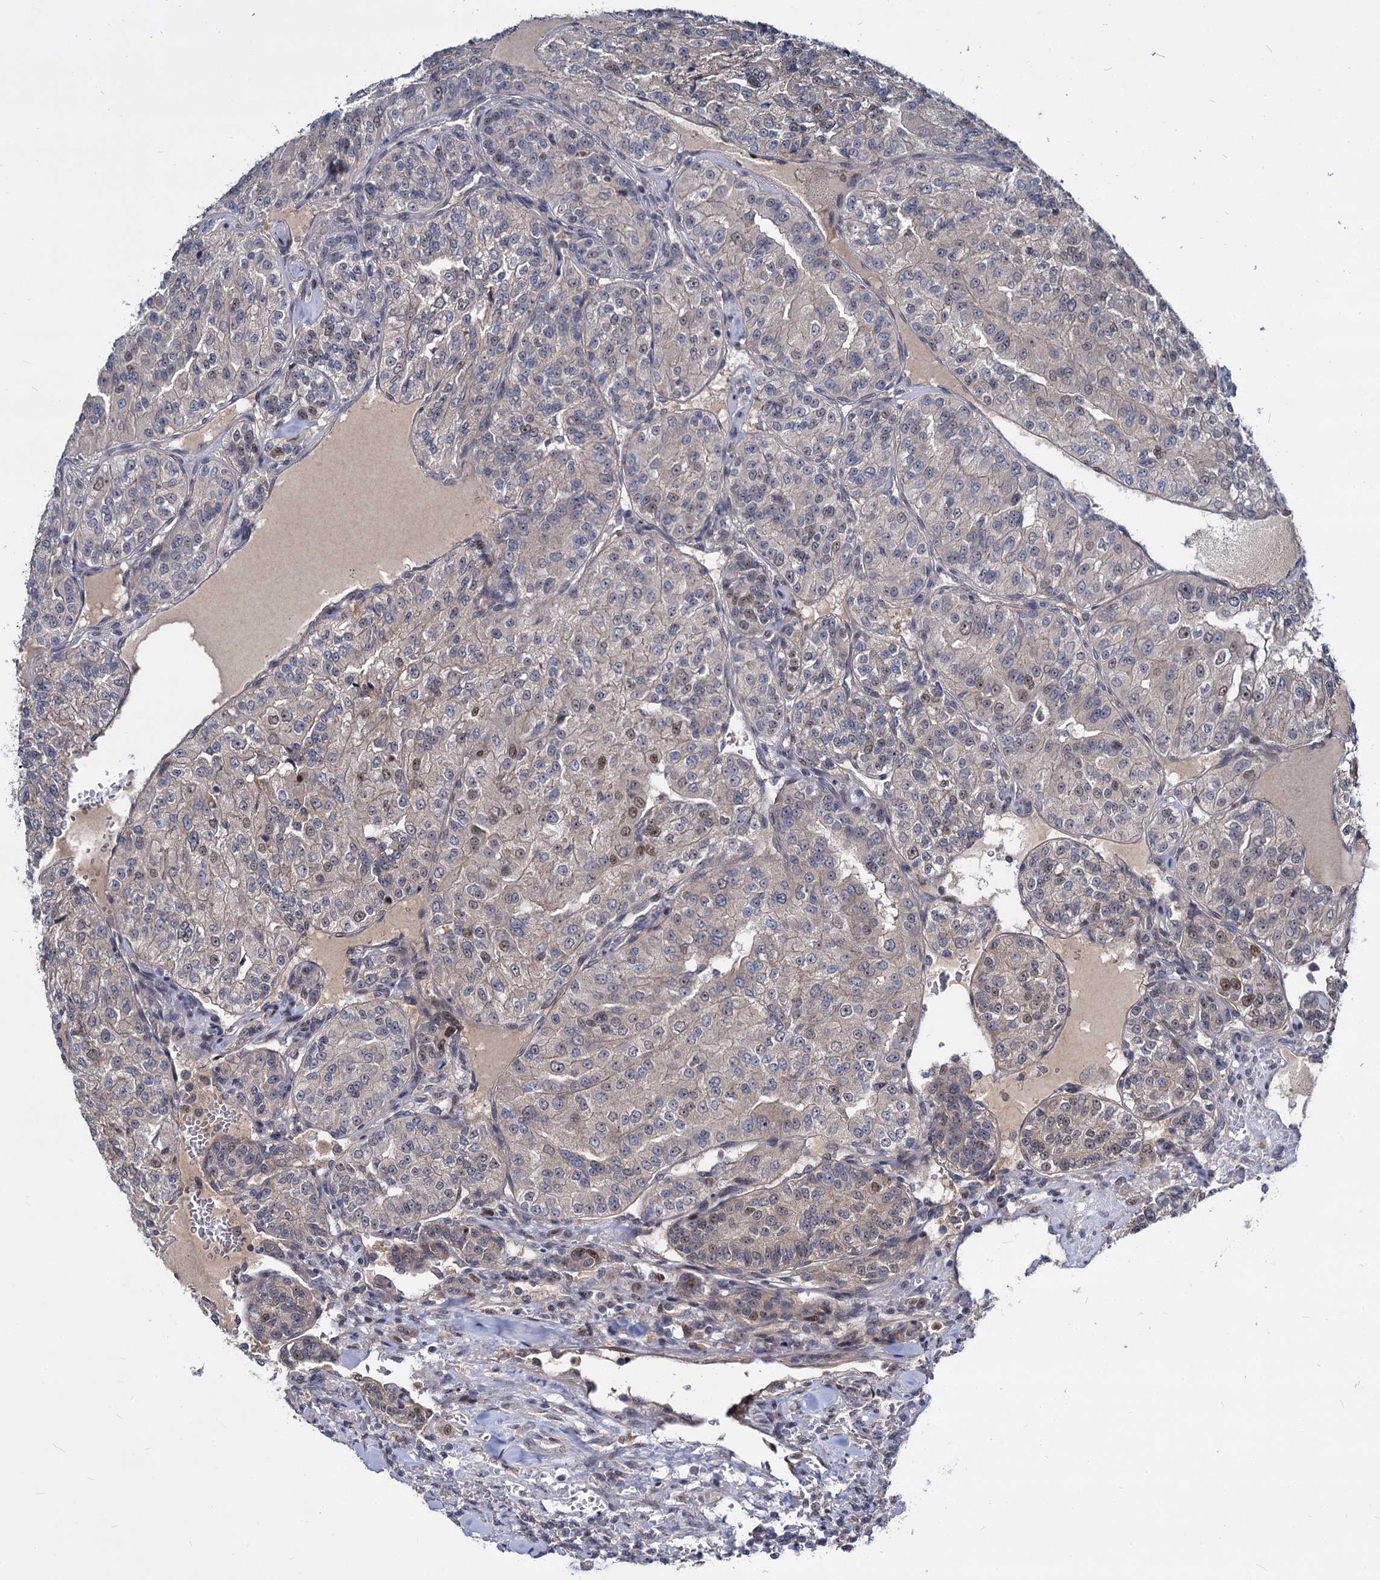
{"staining": {"intensity": "weak", "quantity": "25%-75%", "location": "cytoplasmic/membranous,nuclear"}, "tissue": "renal cancer", "cell_type": "Tumor cells", "image_type": "cancer", "snomed": [{"axis": "morphology", "description": "Adenocarcinoma, NOS"}, {"axis": "topography", "description": "Kidney"}], "caption": "Human adenocarcinoma (renal) stained for a protein (brown) reveals weak cytoplasmic/membranous and nuclear positive staining in about 25%-75% of tumor cells.", "gene": "MAML2", "patient": {"sex": "female", "age": 63}}